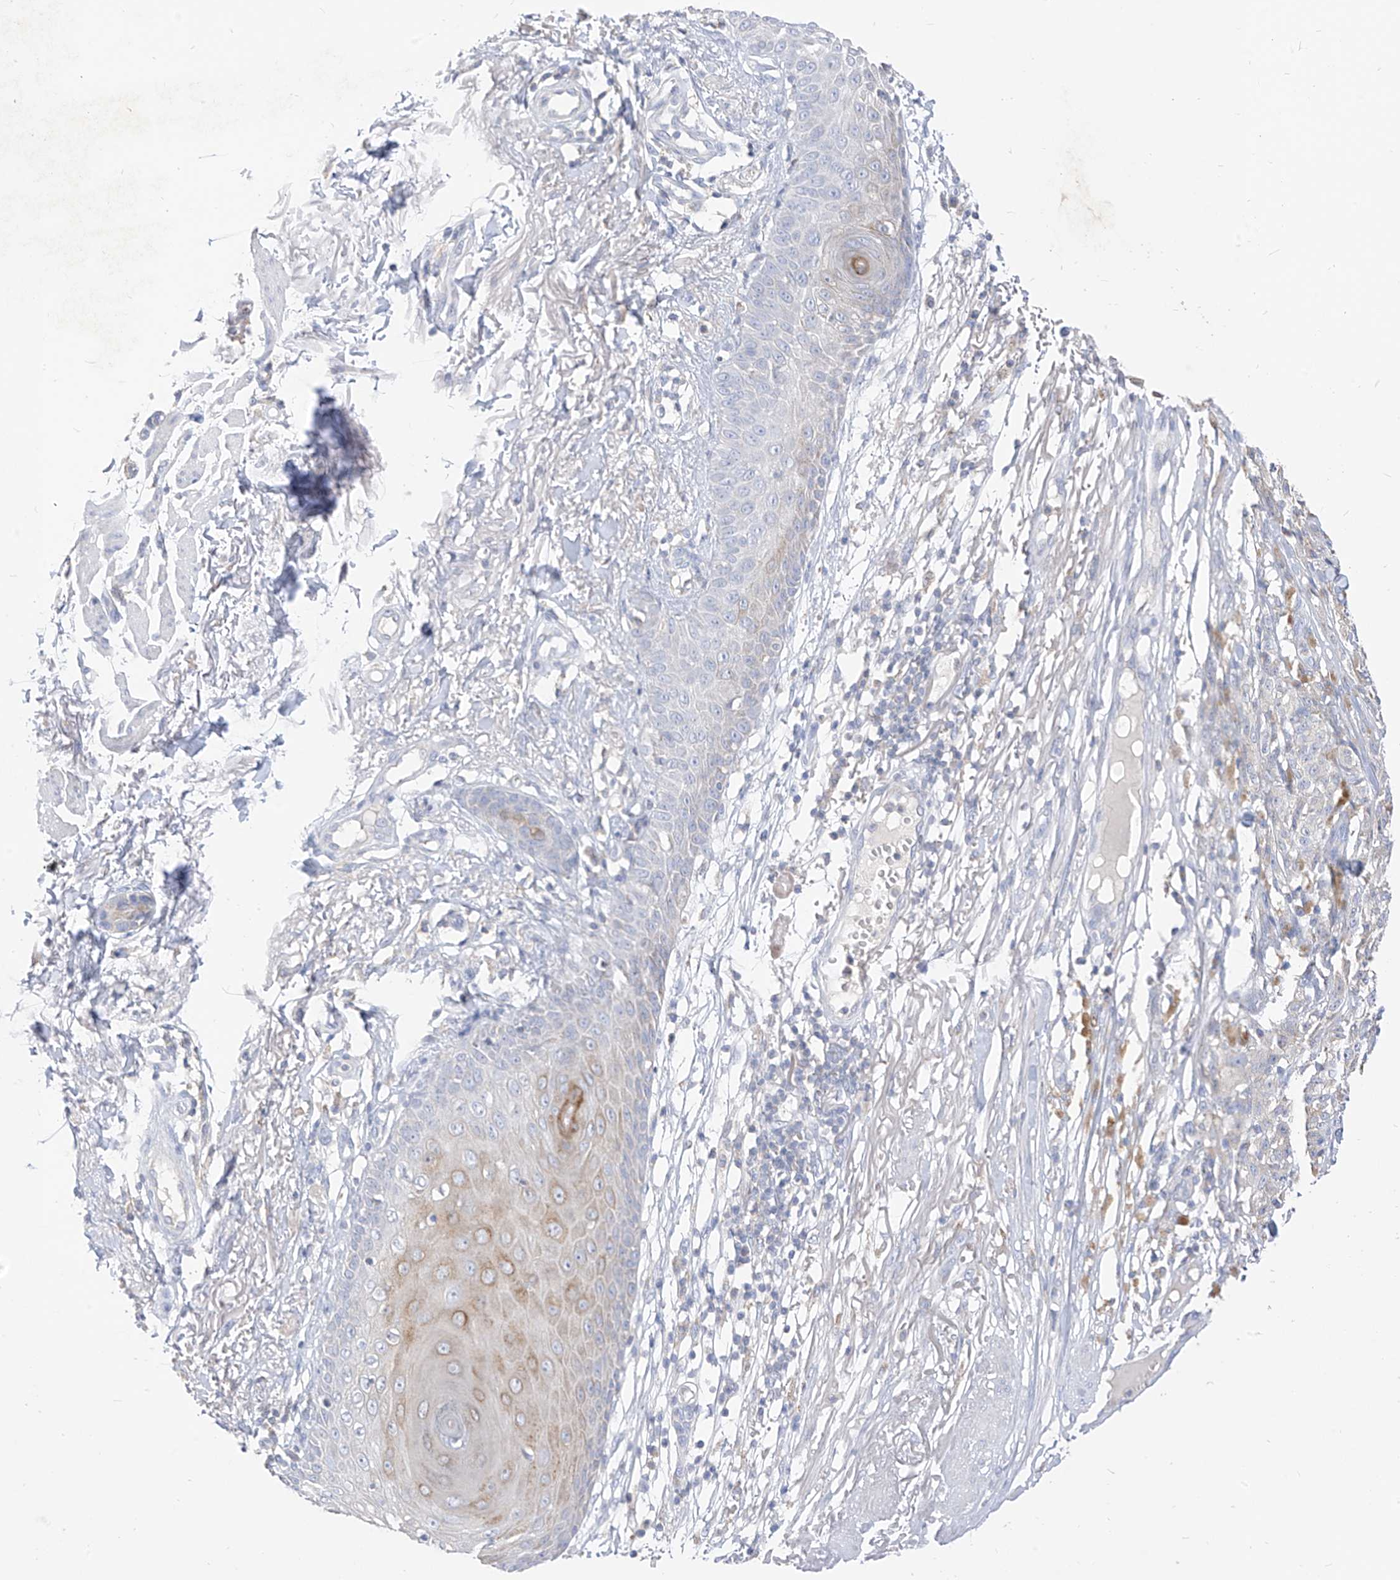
{"staining": {"intensity": "negative", "quantity": "none", "location": "none"}, "tissue": "melanoma", "cell_type": "Tumor cells", "image_type": "cancer", "snomed": [{"axis": "morphology", "description": "Malignant melanoma, NOS"}, {"axis": "topography", "description": "Skin"}], "caption": "Immunohistochemical staining of melanoma displays no significant positivity in tumor cells. The staining is performed using DAB brown chromogen with nuclei counter-stained in using hematoxylin.", "gene": "RASA2", "patient": {"sex": "female", "age": 82}}